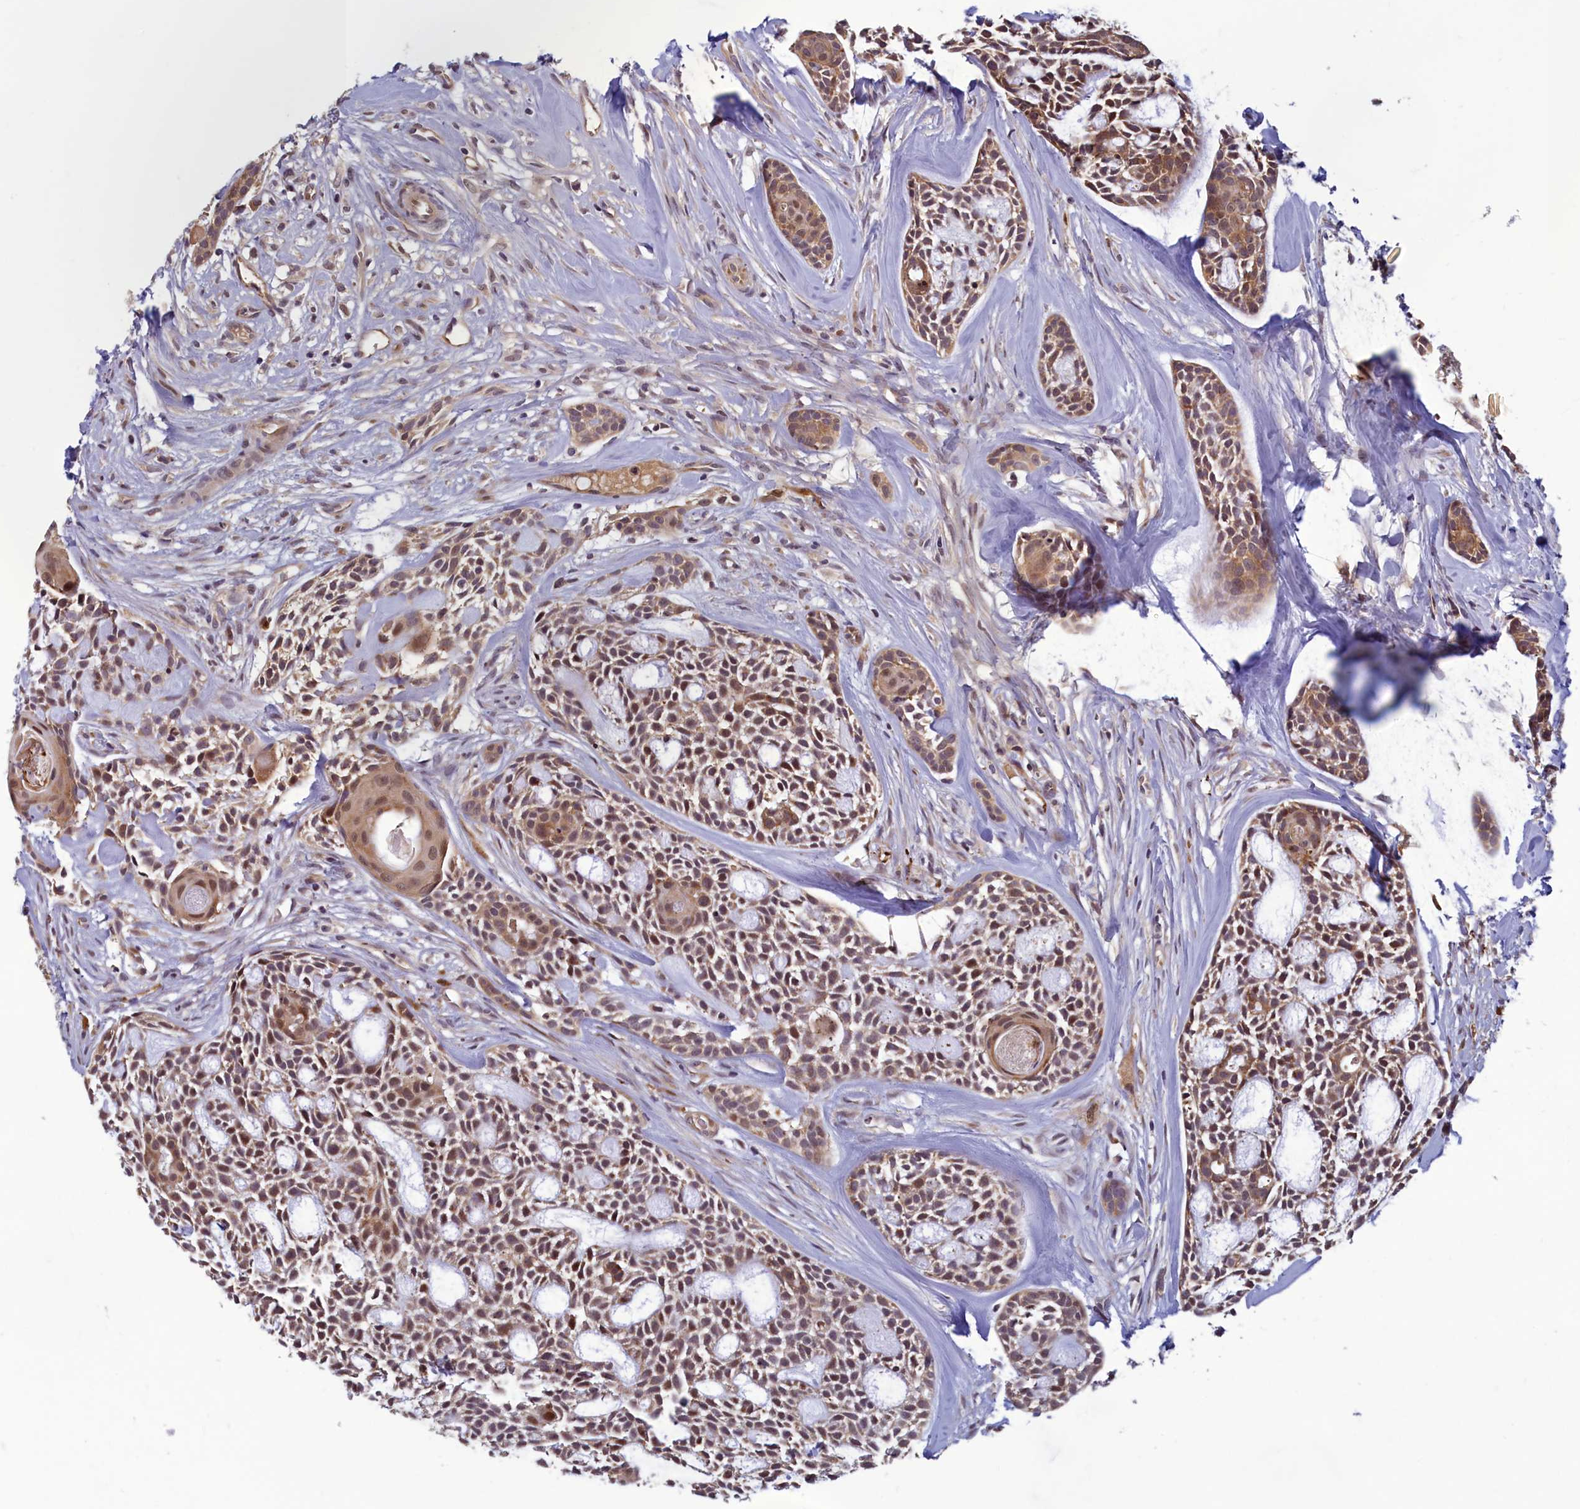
{"staining": {"intensity": "moderate", "quantity": ">75%", "location": "cytoplasmic/membranous"}, "tissue": "head and neck cancer", "cell_type": "Tumor cells", "image_type": "cancer", "snomed": [{"axis": "morphology", "description": "Adenocarcinoma, NOS"}, {"axis": "topography", "description": "Subcutis"}, {"axis": "topography", "description": "Head-Neck"}], "caption": "A medium amount of moderate cytoplasmic/membranous positivity is identified in about >75% of tumor cells in head and neck cancer (adenocarcinoma) tissue.", "gene": "CCDC15", "patient": {"sex": "female", "age": 73}}